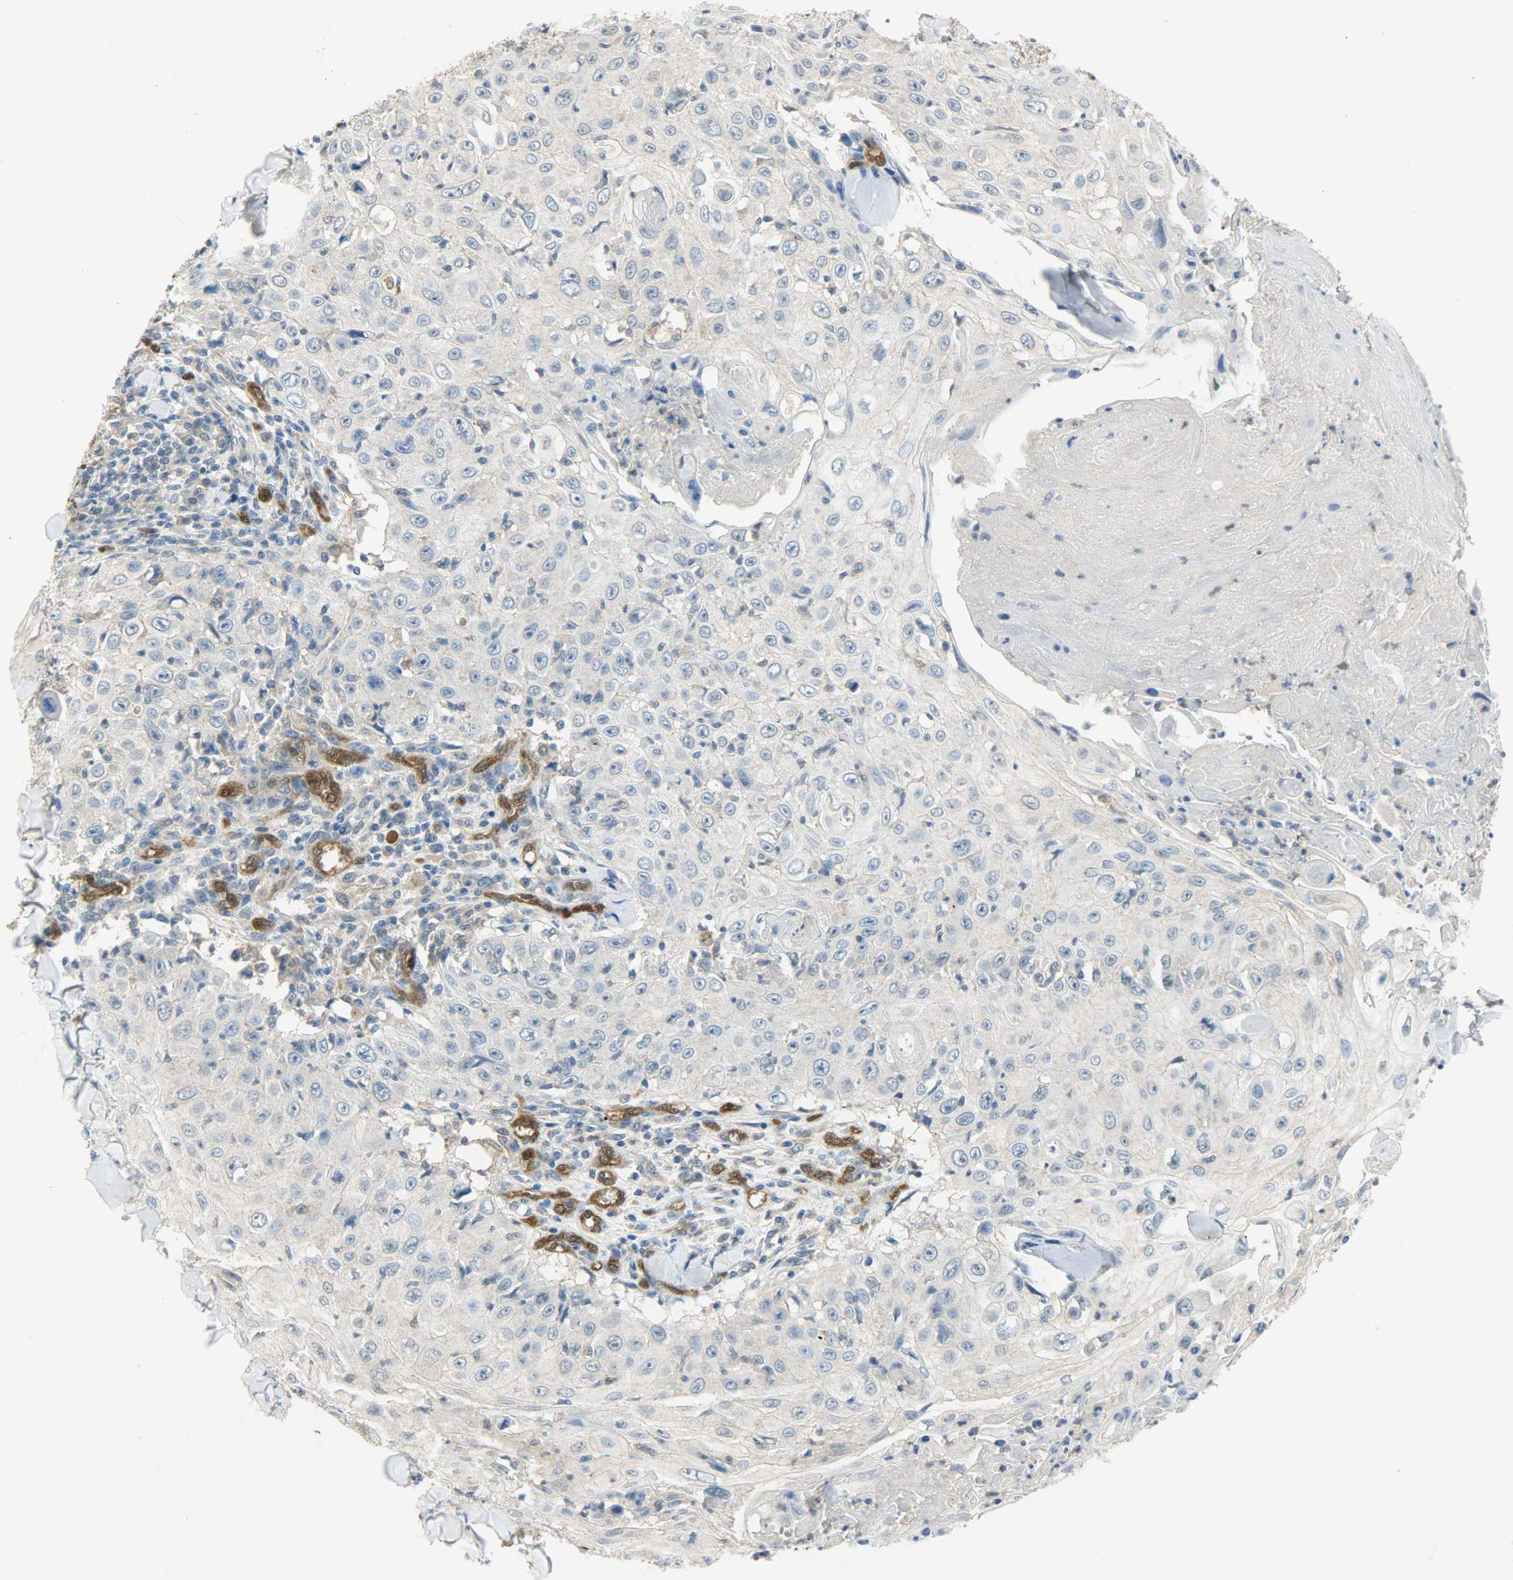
{"staining": {"intensity": "negative", "quantity": "none", "location": "none"}, "tissue": "skin cancer", "cell_type": "Tumor cells", "image_type": "cancer", "snomed": [{"axis": "morphology", "description": "Squamous cell carcinoma, NOS"}, {"axis": "topography", "description": "Skin"}], "caption": "Skin squamous cell carcinoma stained for a protein using IHC exhibits no positivity tumor cells.", "gene": "FKBP1A", "patient": {"sex": "male", "age": 86}}